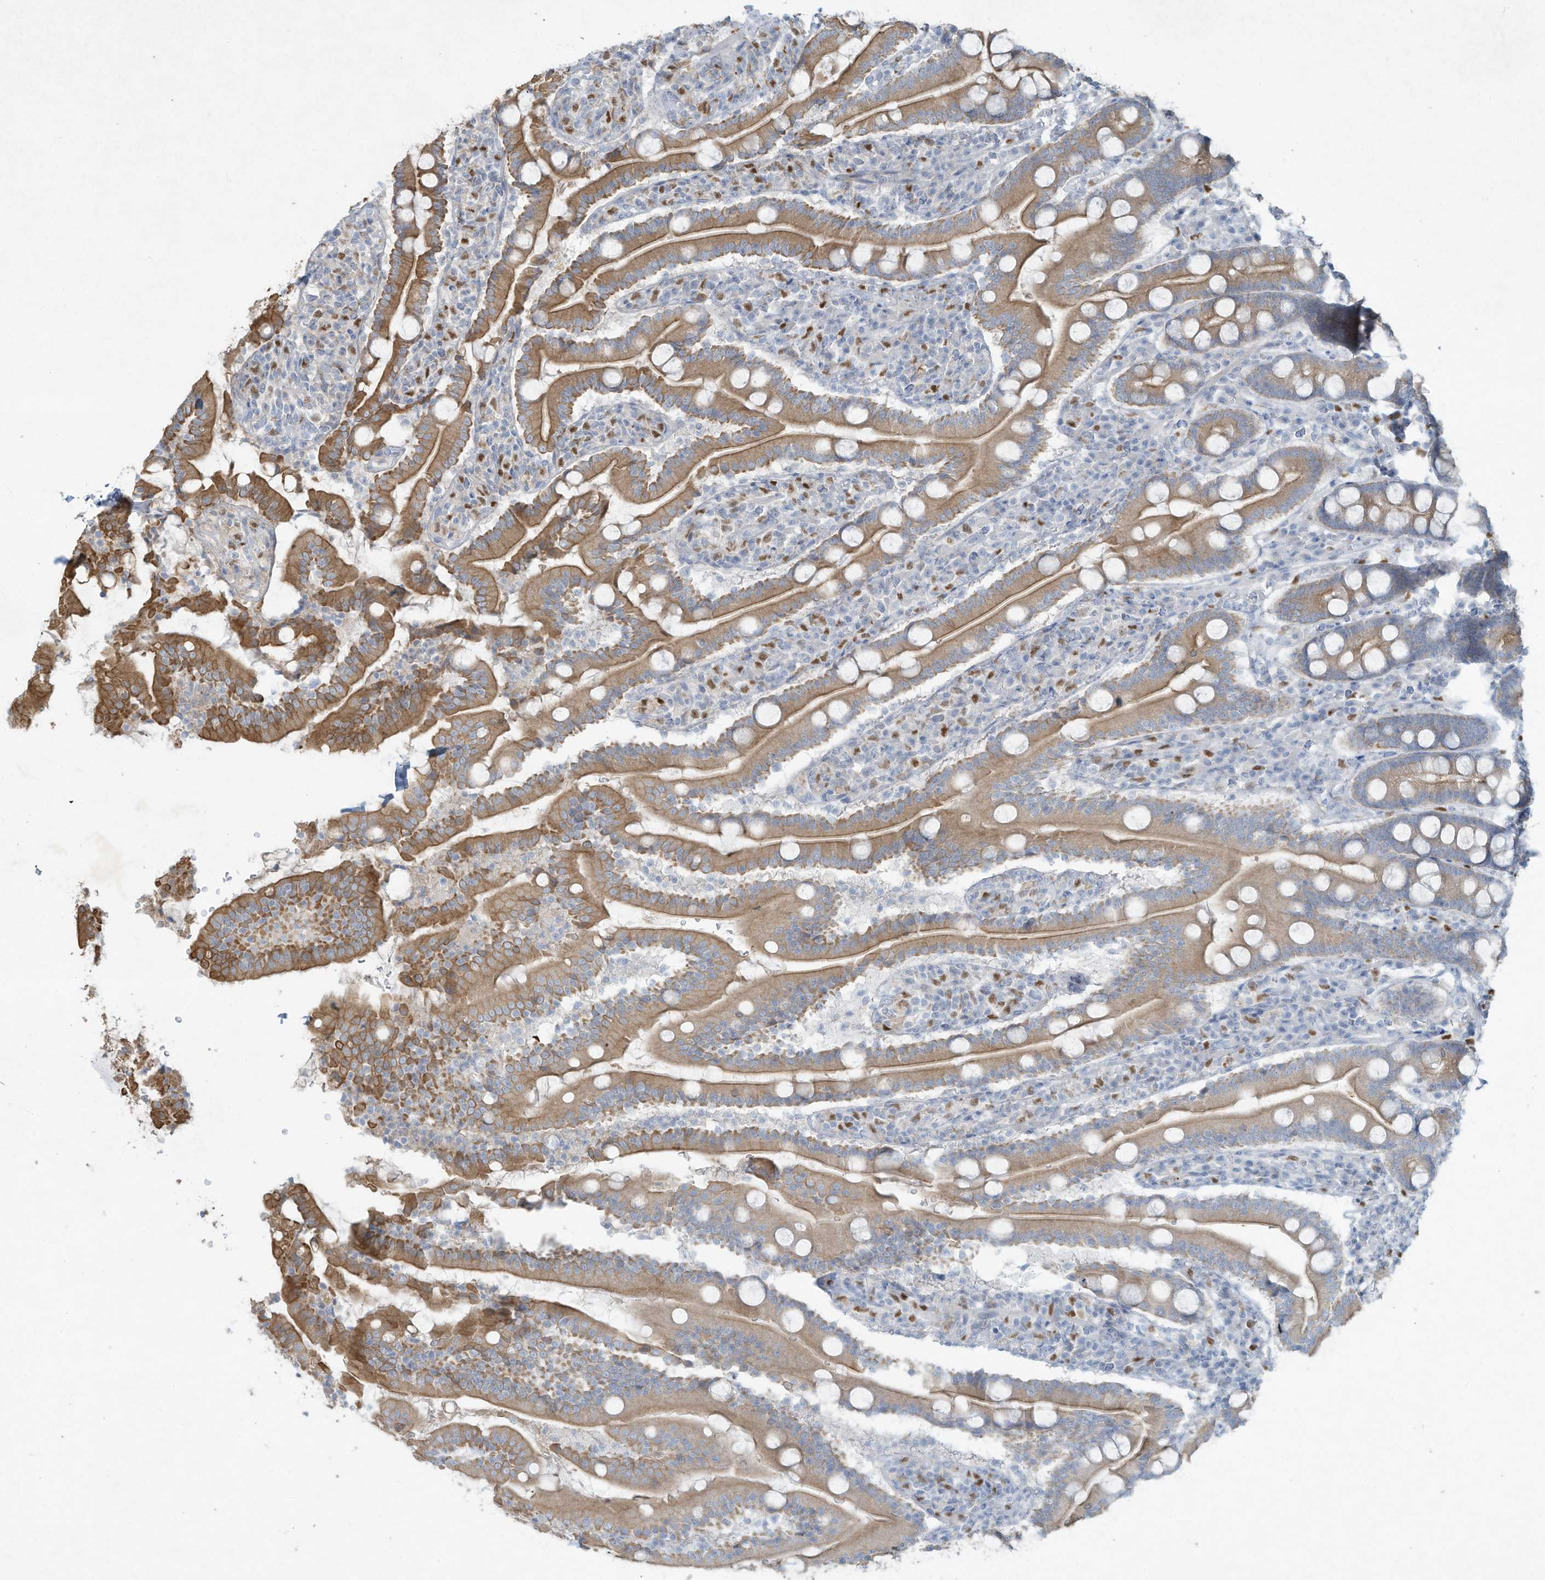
{"staining": {"intensity": "moderate", "quantity": ">75%", "location": "cytoplasmic/membranous"}, "tissue": "duodenum", "cell_type": "Glandular cells", "image_type": "normal", "snomed": [{"axis": "morphology", "description": "Normal tissue, NOS"}, {"axis": "topography", "description": "Duodenum"}], "caption": "Protein expression by immunohistochemistry (IHC) displays moderate cytoplasmic/membranous expression in approximately >75% of glandular cells in unremarkable duodenum.", "gene": "TUBE1", "patient": {"sex": "male", "age": 35}}